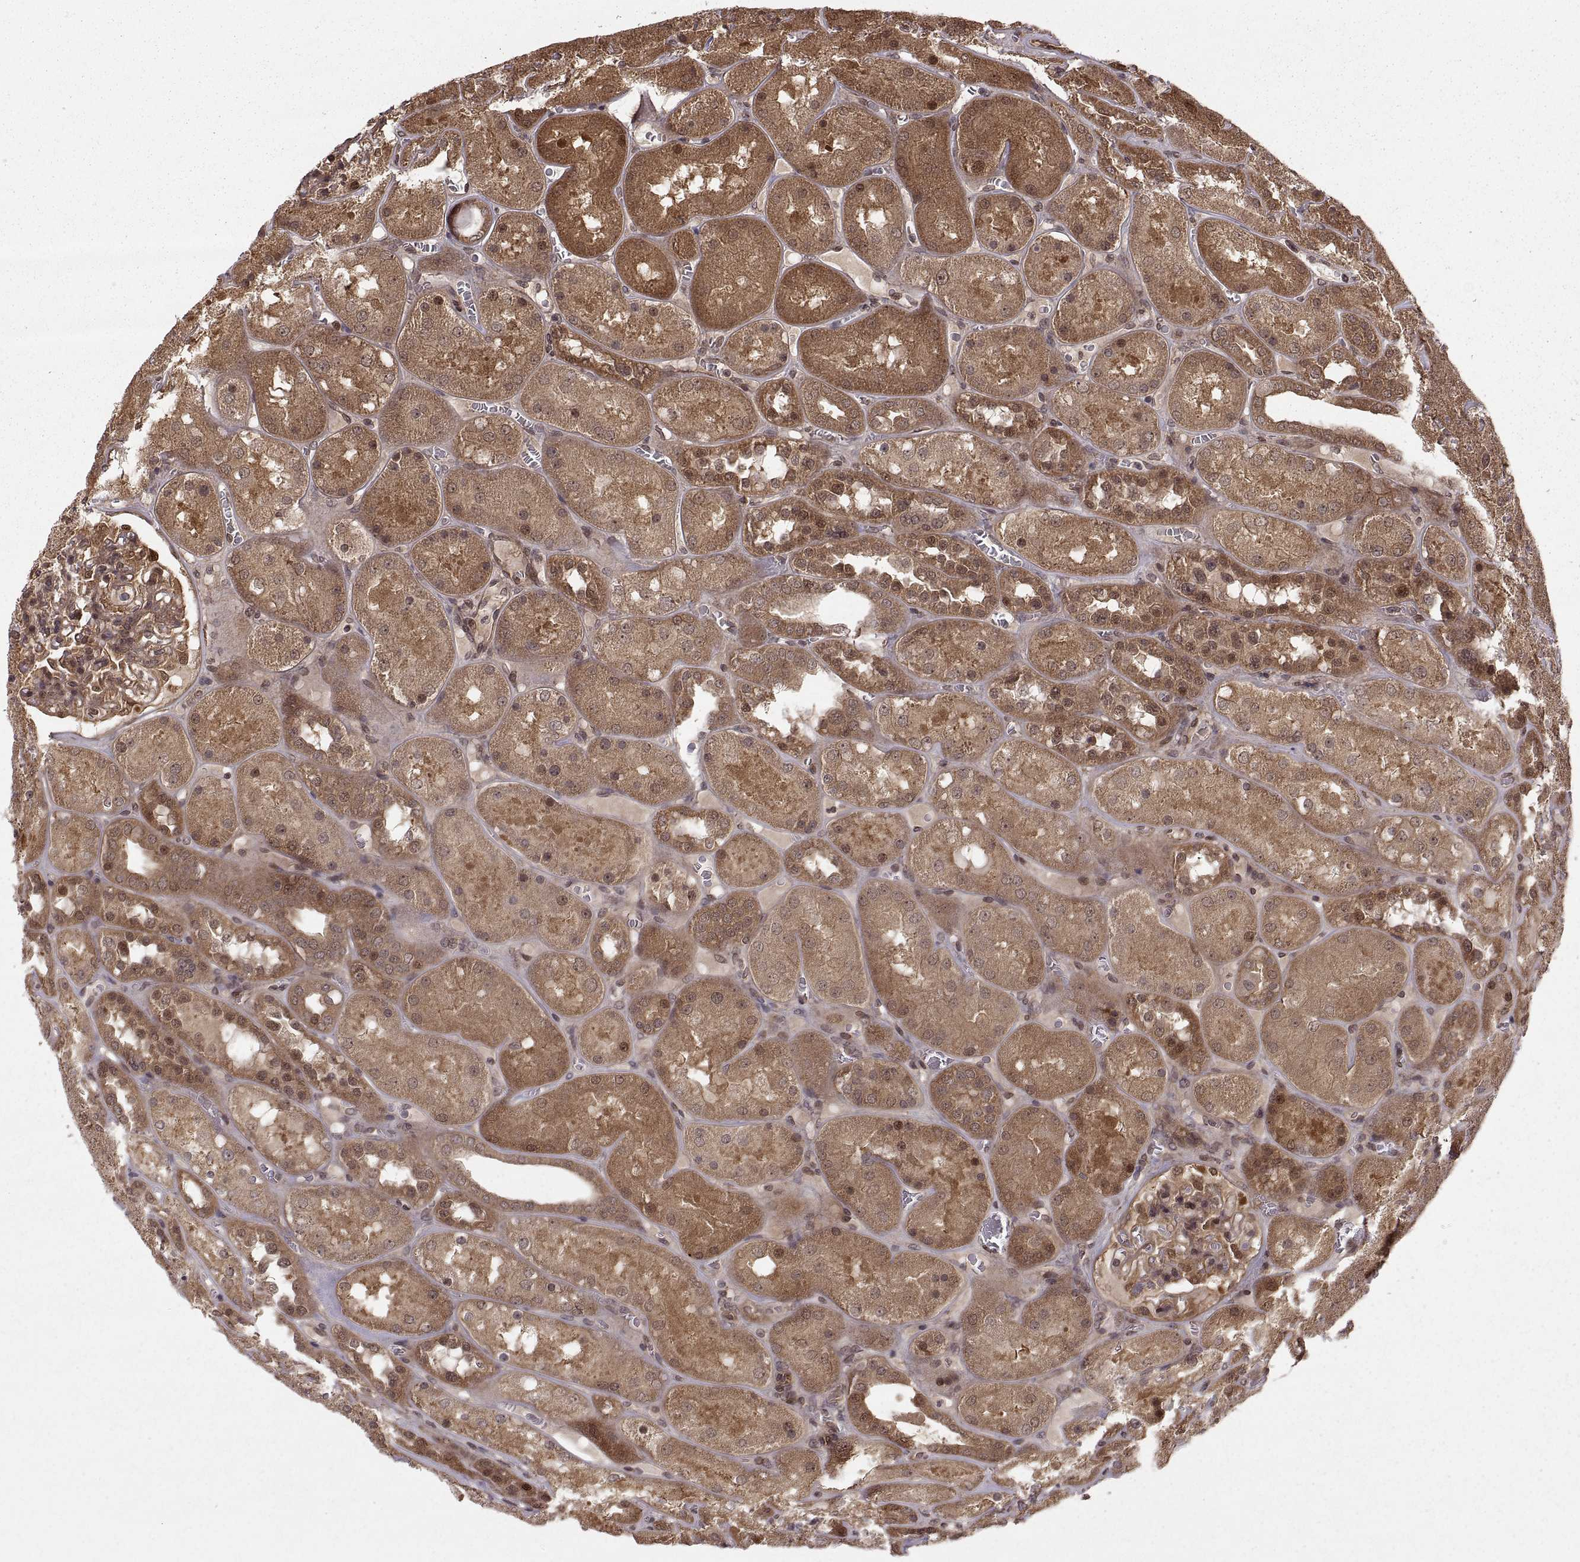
{"staining": {"intensity": "strong", "quantity": ">75%", "location": "cytoplasmic/membranous,nuclear"}, "tissue": "kidney", "cell_type": "Cells in glomeruli", "image_type": "normal", "snomed": [{"axis": "morphology", "description": "Normal tissue, NOS"}, {"axis": "topography", "description": "Kidney"}], "caption": "This is a micrograph of immunohistochemistry staining of normal kidney, which shows strong positivity in the cytoplasmic/membranous,nuclear of cells in glomeruli.", "gene": "DEDD", "patient": {"sex": "male", "age": 73}}